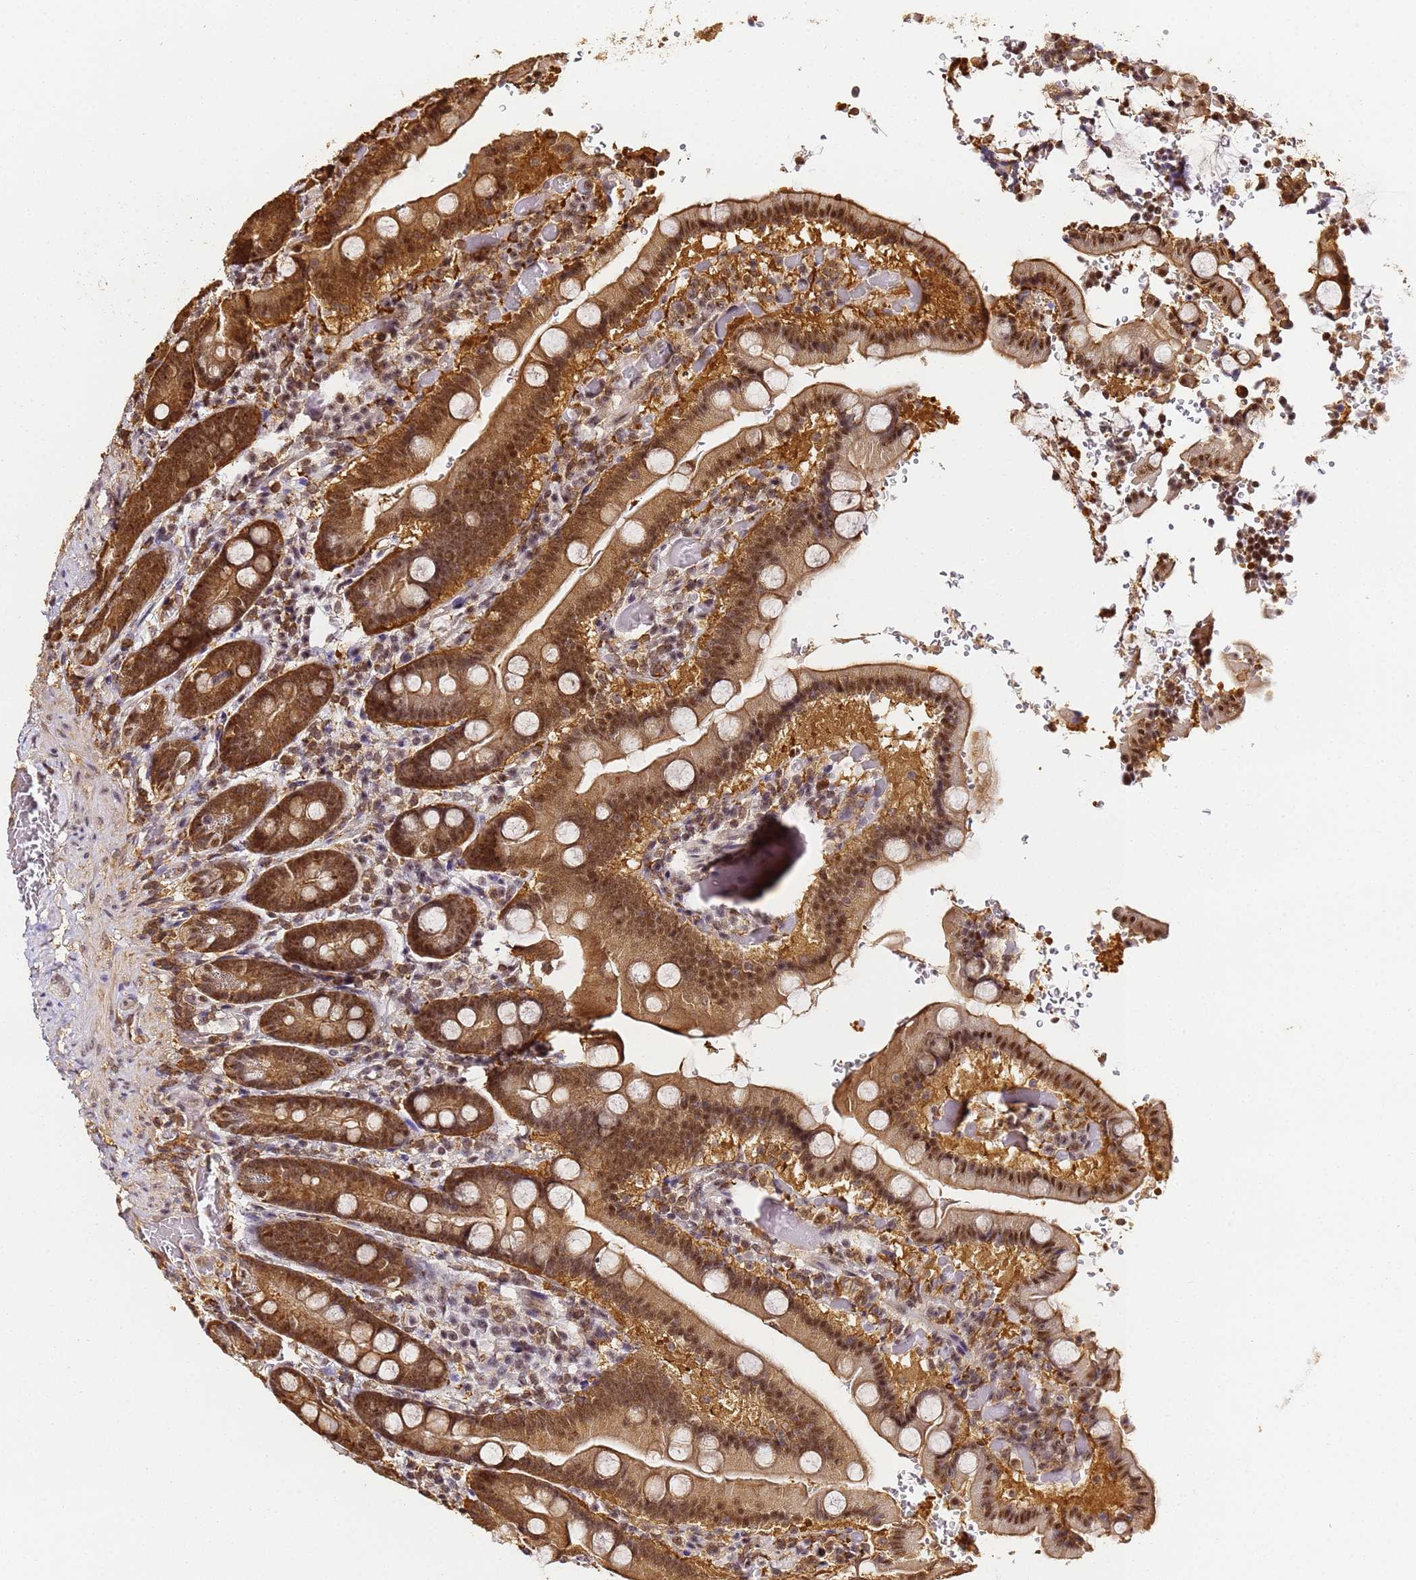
{"staining": {"intensity": "strong", "quantity": ">75%", "location": "cytoplasmic/membranous,nuclear"}, "tissue": "duodenum", "cell_type": "Glandular cells", "image_type": "normal", "snomed": [{"axis": "morphology", "description": "Normal tissue, NOS"}, {"axis": "topography", "description": "Duodenum"}], "caption": "Immunohistochemical staining of normal human duodenum displays >75% levels of strong cytoplasmic/membranous,nuclear protein staining in about >75% of glandular cells. (brown staining indicates protein expression, while blue staining denotes nuclei).", "gene": "PPP4C", "patient": {"sex": "female", "age": 62}}